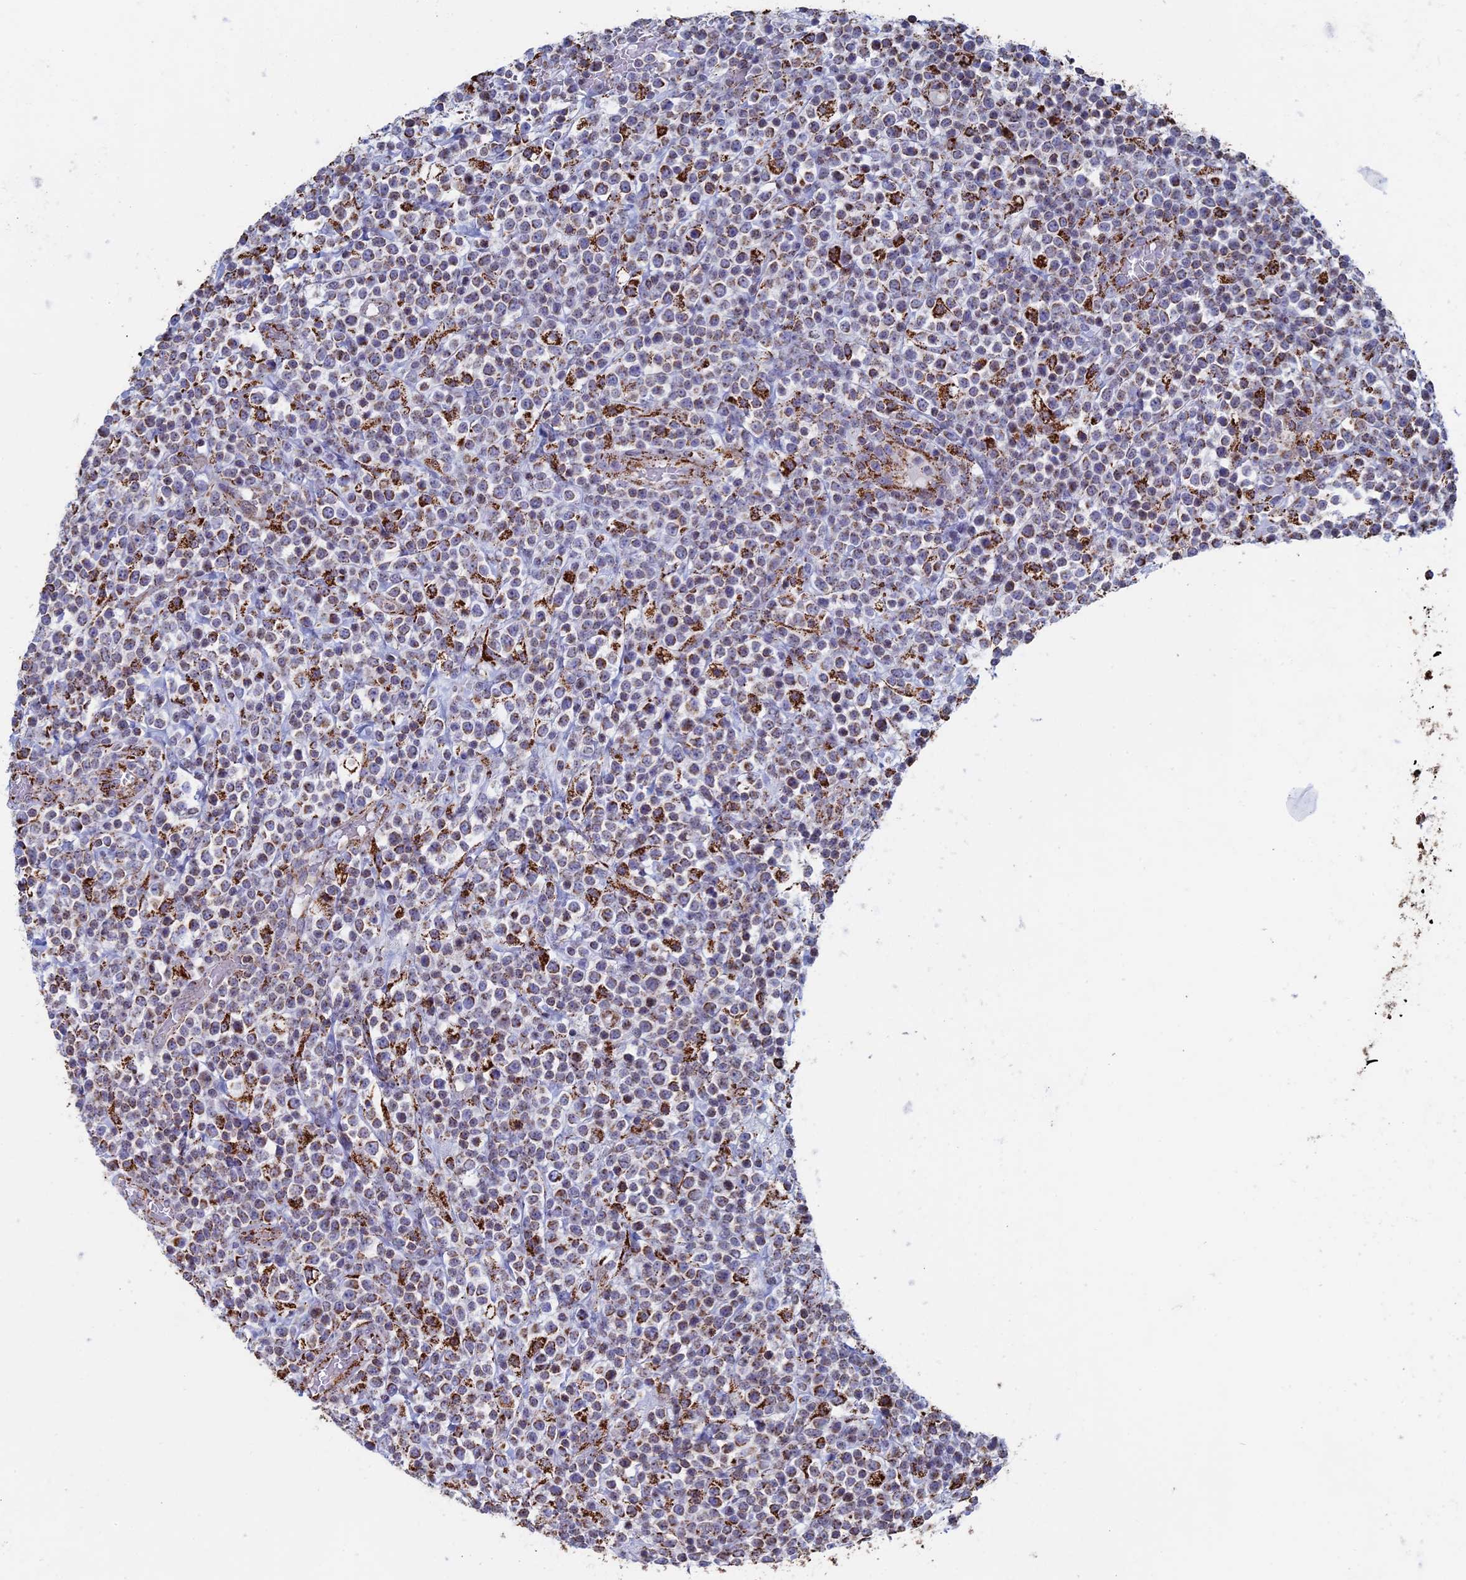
{"staining": {"intensity": "moderate", "quantity": "25%-75%", "location": "cytoplasmic/membranous"}, "tissue": "lymphoma", "cell_type": "Tumor cells", "image_type": "cancer", "snomed": [{"axis": "morphology", "description": "Malignant lymphoma, non-Hodgkin's type, High grade"}, {"axis": "topography", "description": "Colon"}], "caption": "Immunohistochemical staining of lymphoma reveals moderate cytoplasmic/membranous protein positivity in about 25%-75% of tumor cells.", "gene": "SEC24D", "patient": {"sex": "female", "age": 53}}